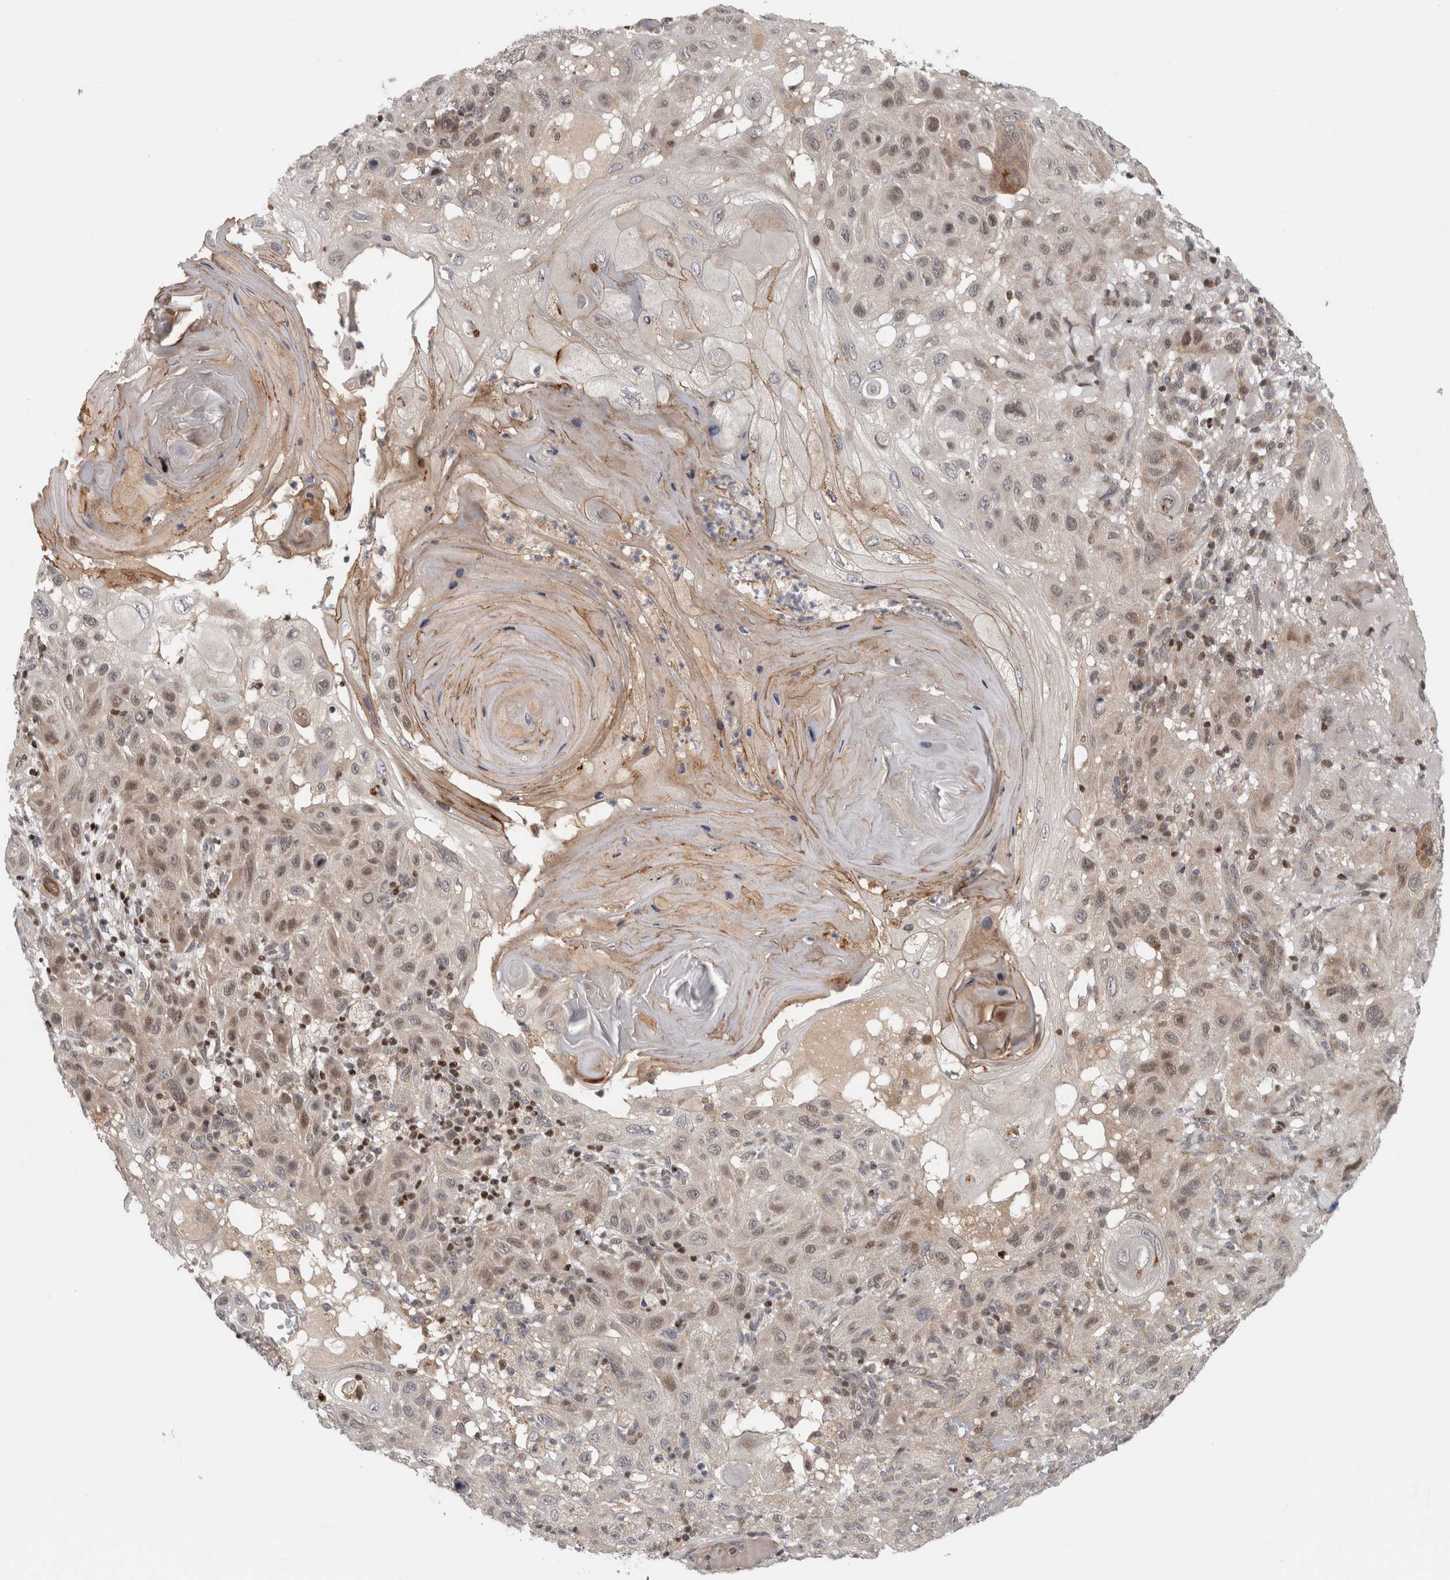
{"staining": {"intensity": "weak", "quantity": "25%-75%", "location": "nuclear"}, "tissue": "skin cancer", "cell_type": "Tumor cells", "image_type": "cancer", "snomed": [{"axis": "morphology", "description": "Normal tissue, NOS"}, {"axis": "morphology", "description": "Squamous cell carcinoma, NOS"}, {"axis": "topography", "description": "Skin"}], "caption": "This is a histology image of IHC staining of skin cancer (squamous cell carcinoma), which shows weak positivity in the nuclear of tumor cells.", "gene": "KDM8", "patient": {"sex": "female", "age": 96}}